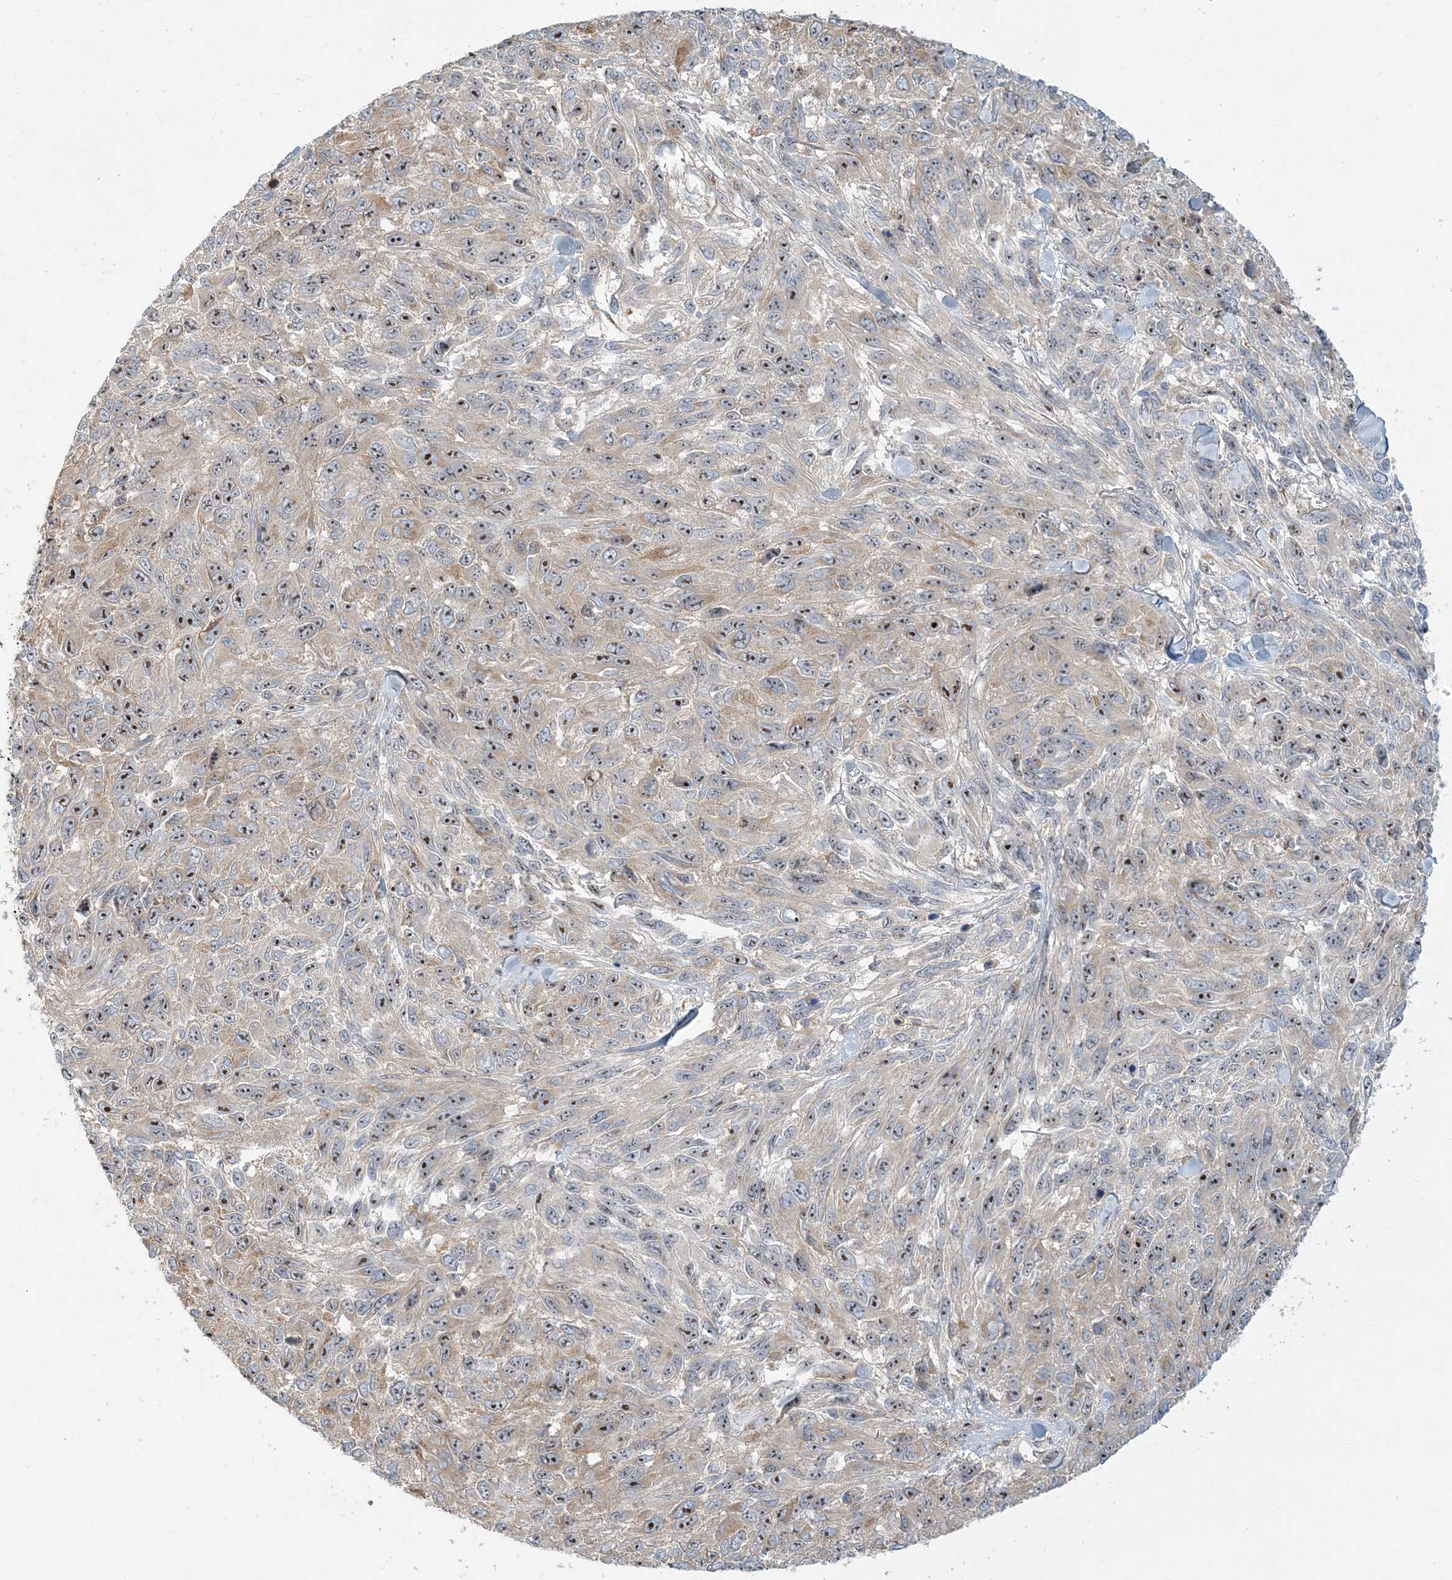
{"staining": {"intensity": "moderate", "quantity": "25%-75%", "location": "nuclear"}, "tissue": "melanoma", "cell_type": "Tumor cells", "image_type": "cancer", "snomed": [{"axis": "morphology", "description": "Malignant melanoma, NOS"}, {"axis": "topography", "description": "Skin"}], "caption": "This is an image of immunohistochemistry (IHC) staining of malignant melanoma, which shows moderate expression in the nuclear of tumor cells.", "gene": "AP1AR", "patient": {"sex": "female", "age": 96}}